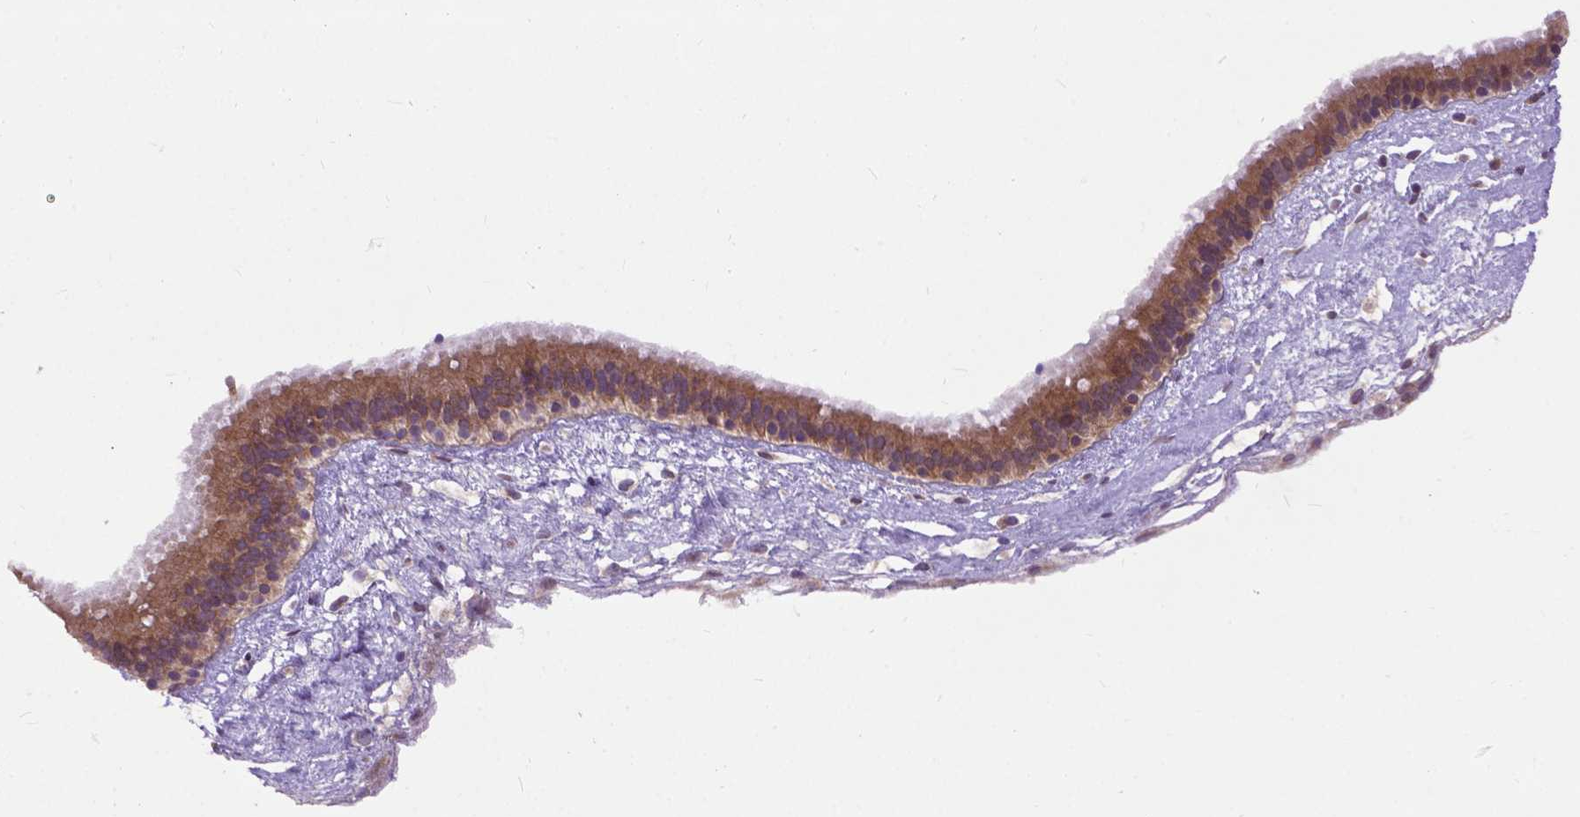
{"staining": {"intensity": "moderate", "quantity": ">75%", "location": "cytoplasmic/membranous"}, "tissue": "nasopharynx", "cell_type": "Respiratory epithelial cells", "image_type": "normal", "snomed": [{"axis": "morphology", "description": "Normal tissue, NOS"}, {"axis": "topography", "description": "Nasopharynx"}], "caption": "Moderate cytoplasmic/membranous positivity is seen in about >75% of respiratory epithelial cells in benign nasopharynx.", "gene": "ZNF616", "patient": {"sex": "male", "age": 24}}